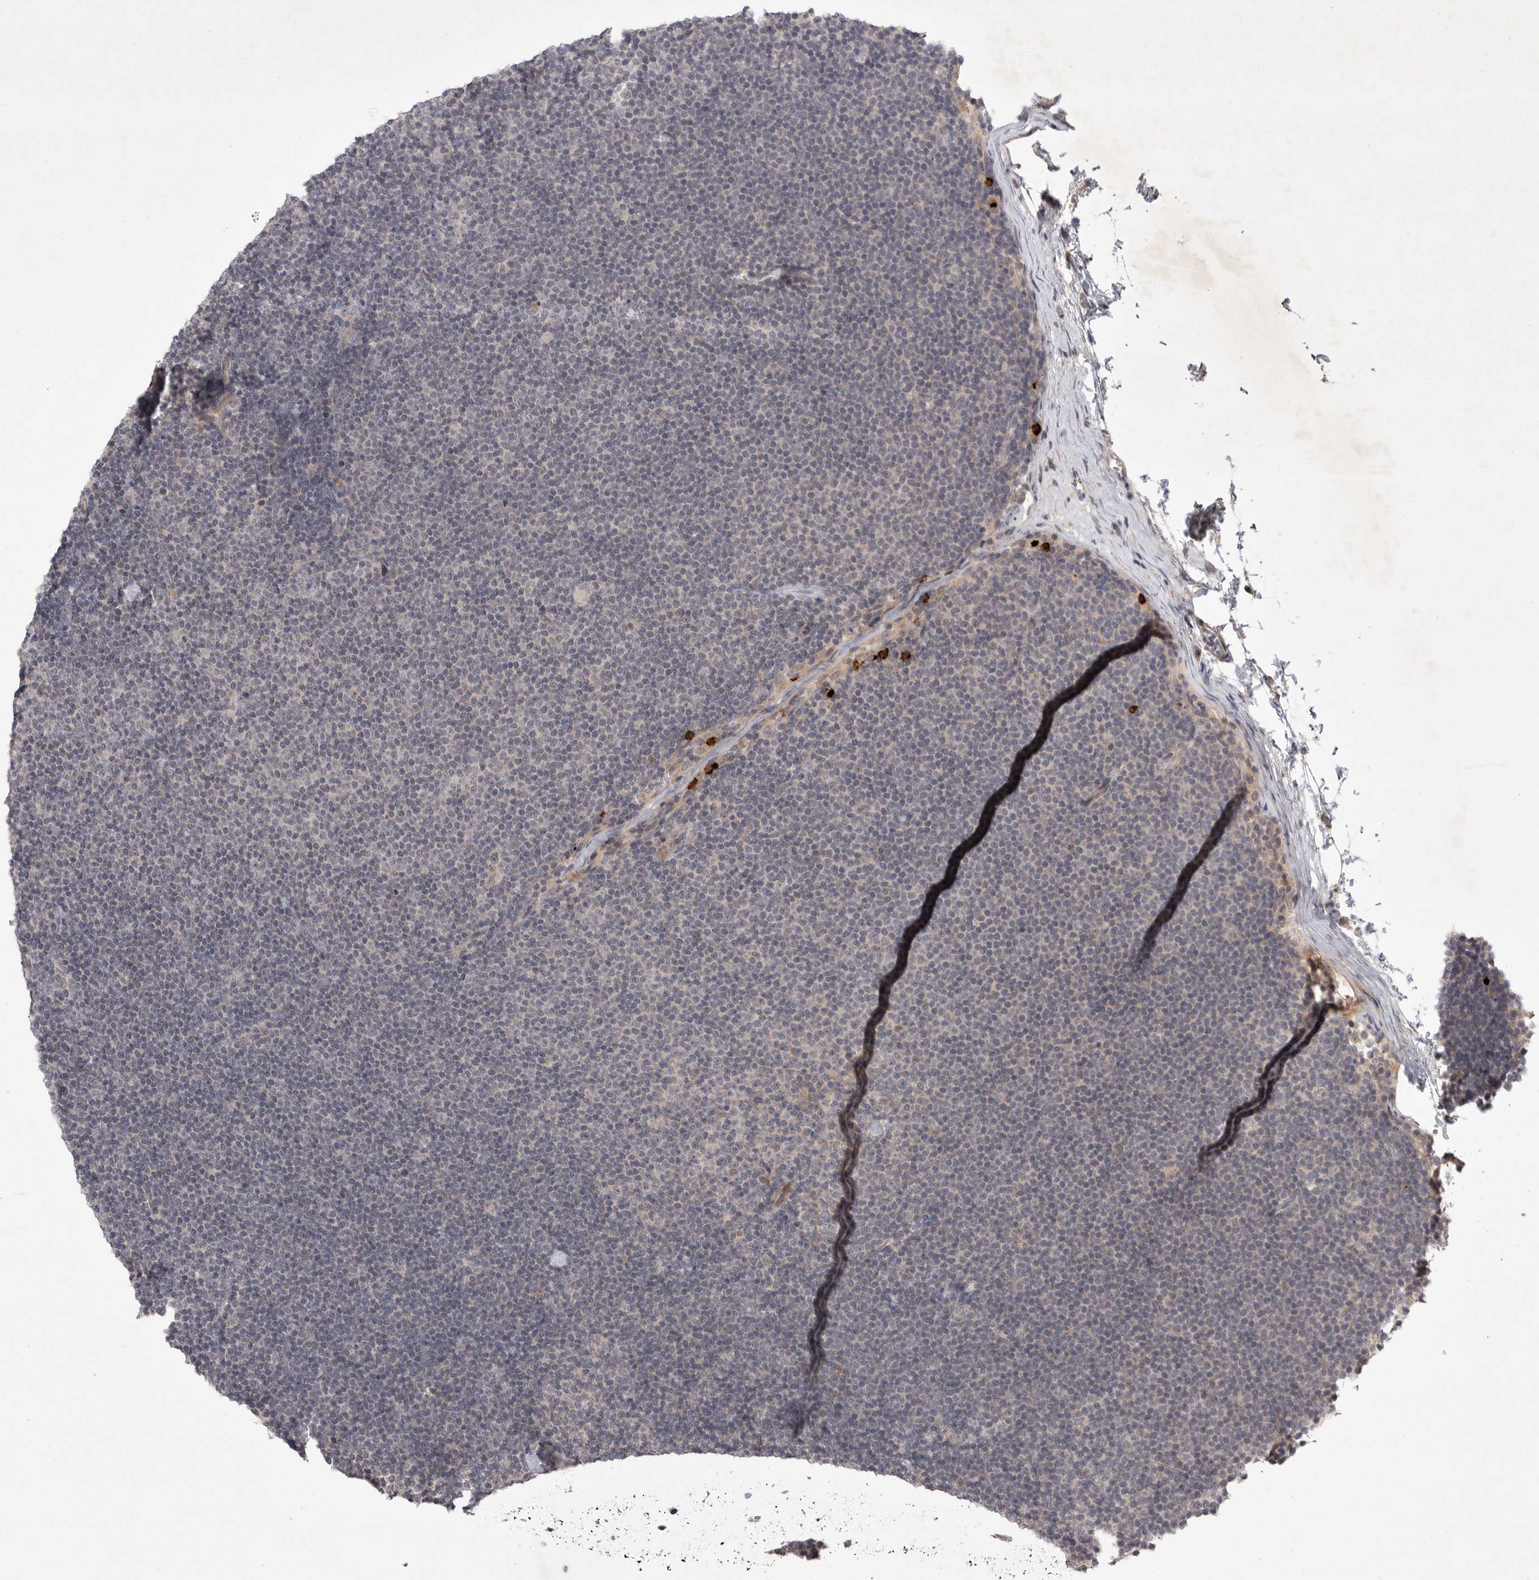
{"staining": {"intensity": "negative", "quantity": "none", "location": "none"}, "tissue": "lymphoma", "cell_type": "Tumor cells", "image_type": "cancer", "snomed": [{"axis": "morphology", "description": "Malignant lymphoma, non-Hodgkin's type, Low grade"}, {"axis": "topography", "description": "Lymph node"}], "caption": "Human low-grade malignant lymphoma, non-Hodgkin's type stained for a protein using immunohistochemistry (IHC) displays no expression in tumor cells.", "gene": "UBE3D", "patient": {"sex": "female", "age": 53}}